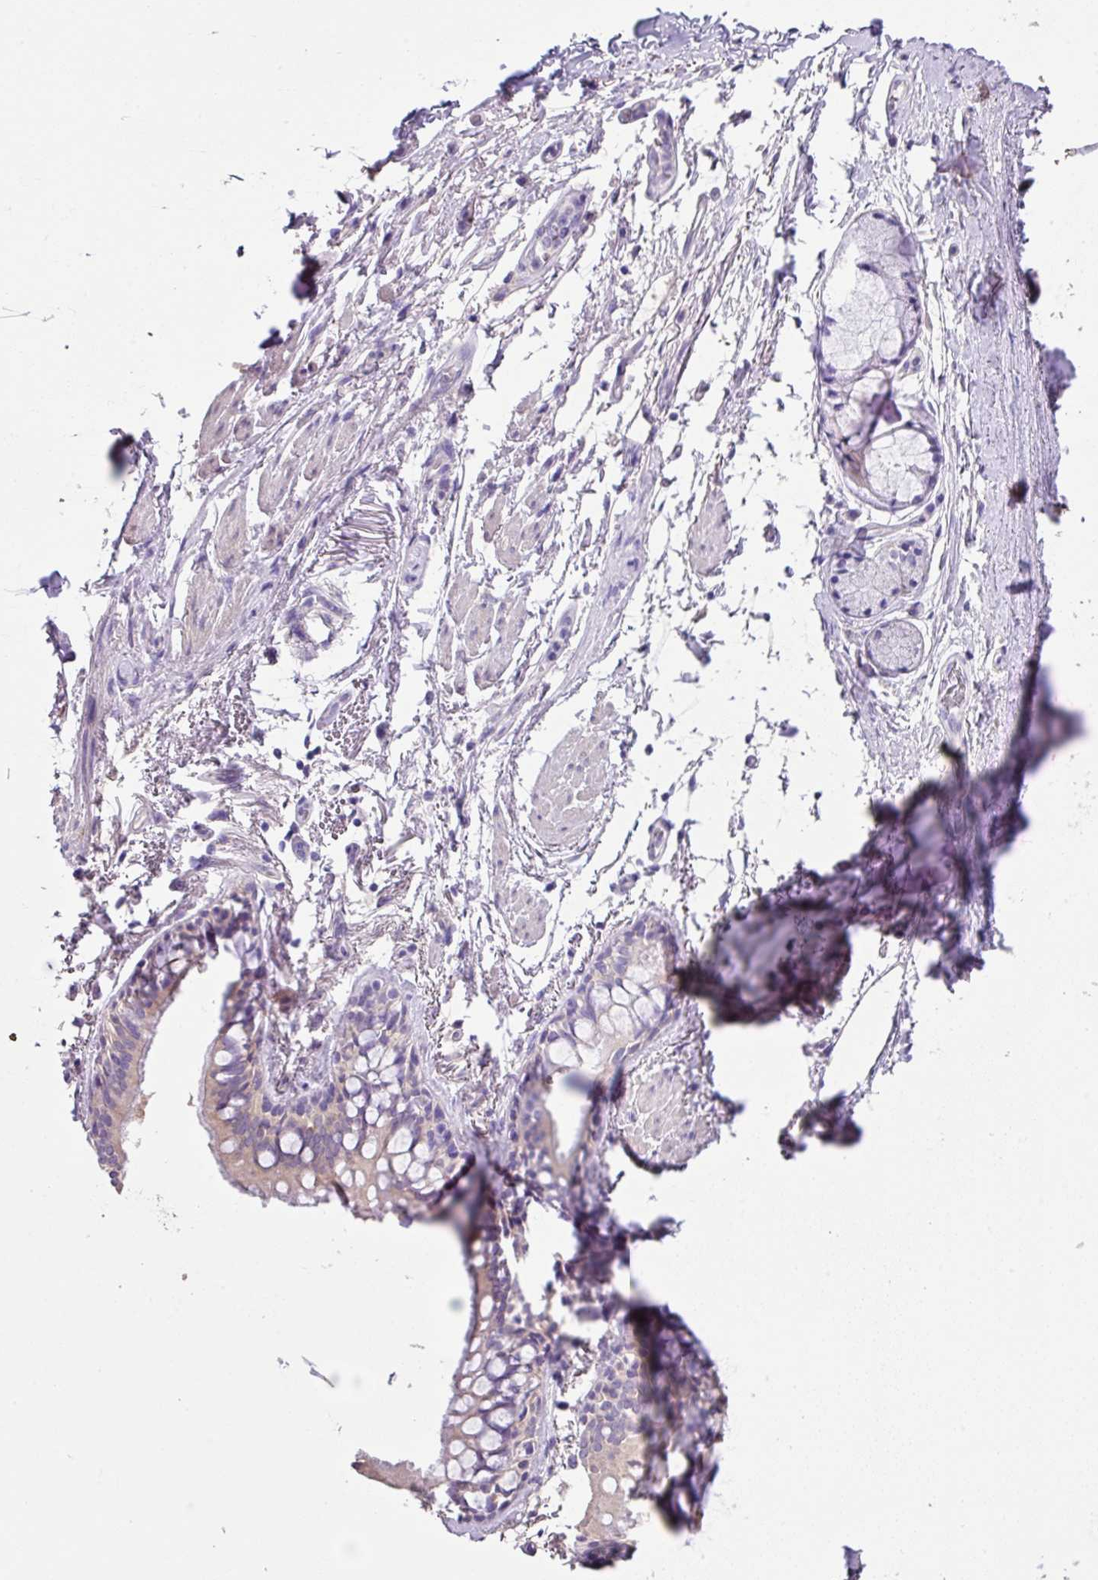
{"staining": {"intensity": "weak", "quantity": "25%-75%", "location": "cytoplasmic/membranous"}, "tissue": "bronchus", "cell_type": "Respiratory epithelial cells", "image_type": "normal", "snomed": [{"axis": "morphology", "description": "Normal tissue, NOS"}, {"axis": "topography", "description": "Bronchus"}], "caption": "The histopathology image demonstrates staining of unremarkable bronchus, revealing weak cytoplasmic/membranous protein staining (brown color) within respiratory epithelial cells.", "gene": "ZG16", "patient": {"sex": "male", "age": 70}}